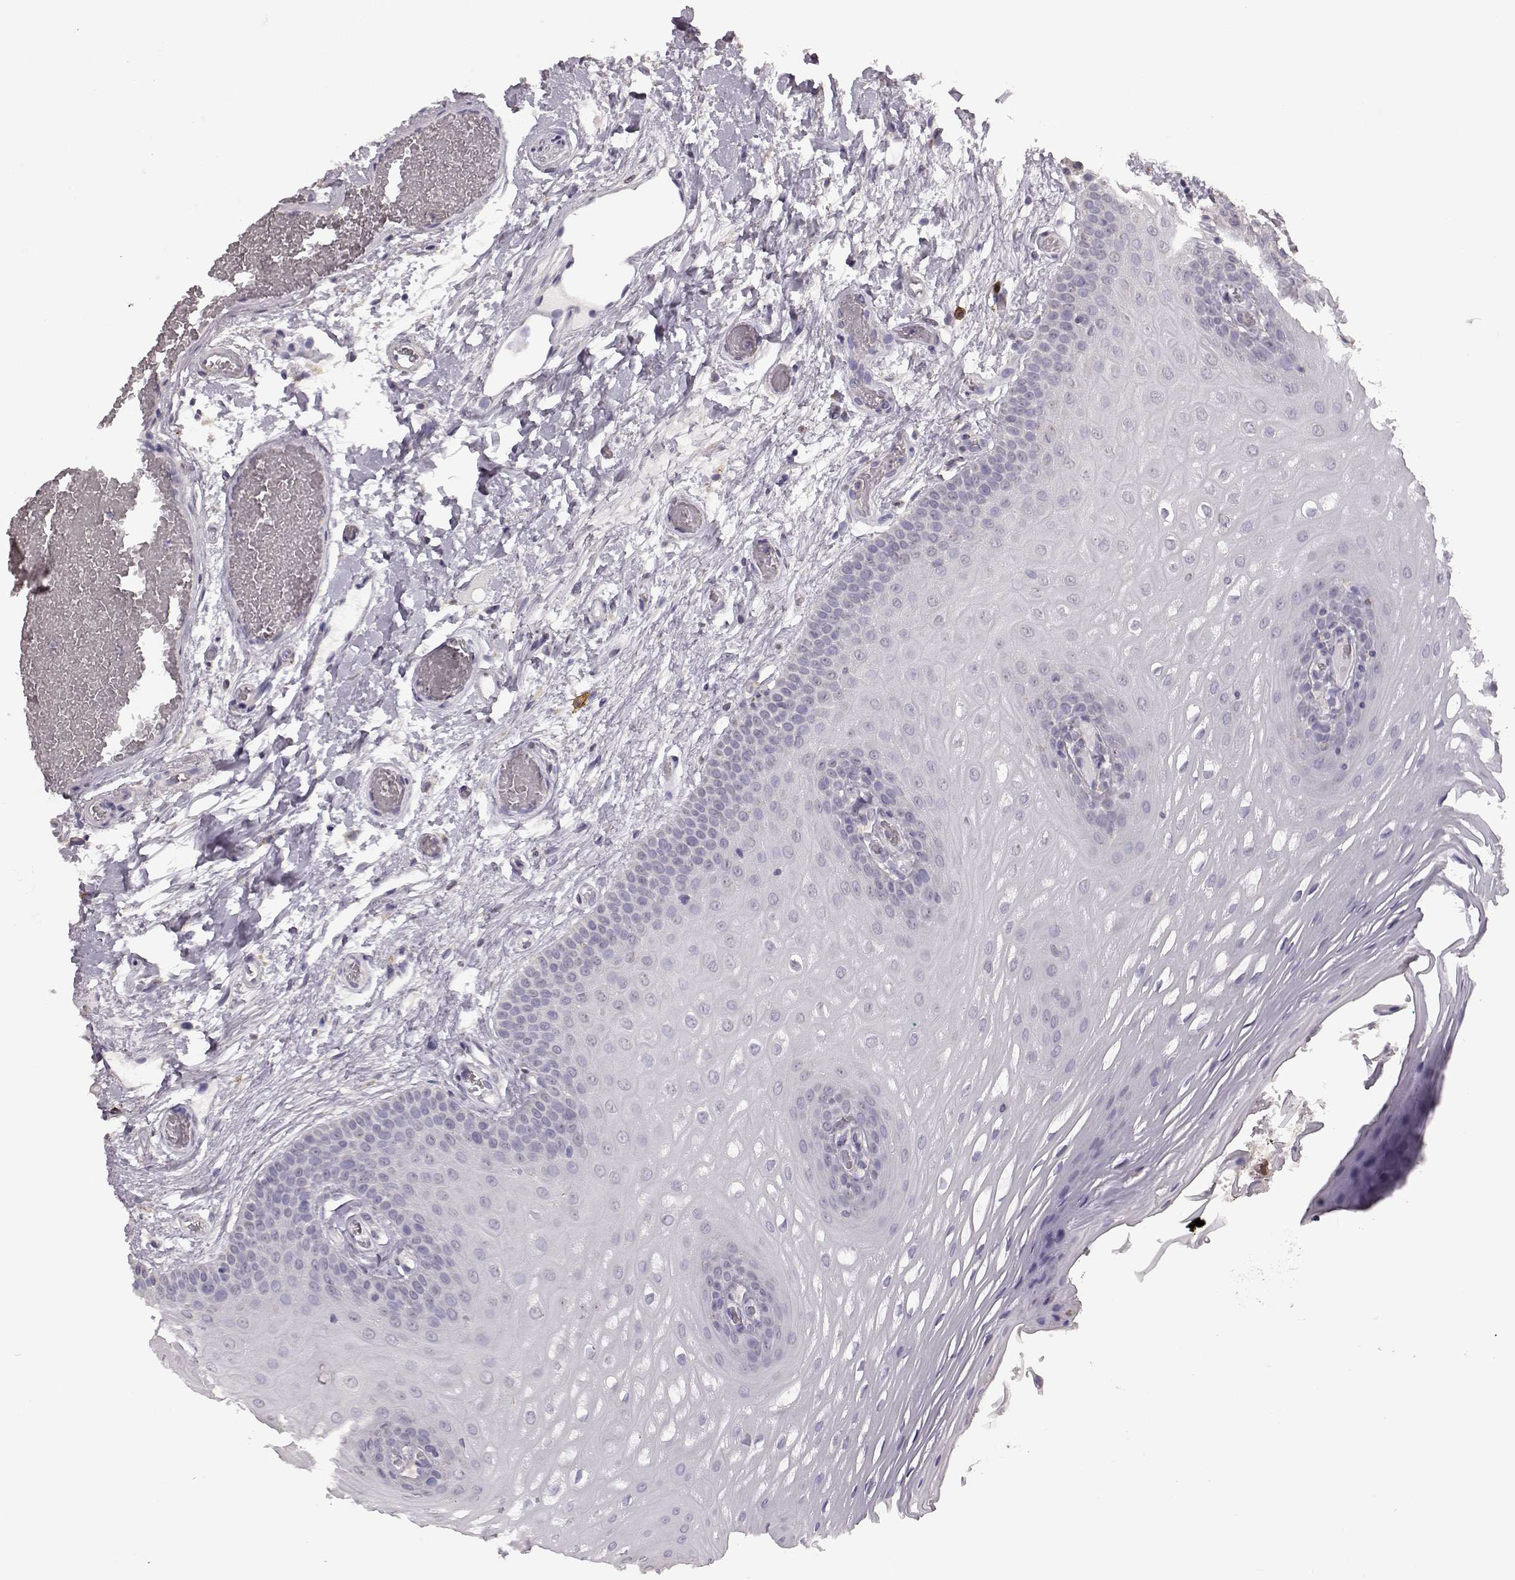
{"staining": {"intensity": "negative", "quantity": "none", "location": "none"}, "tissue": "oral mucosa", "cell_type": "Squamous epithelial cells", "image_type": "normal", "snomed": [{"axis": "morphology", "description": "Normal tissue, NOS"}, {"axis": "morphology", "description": "Squamous cell carcinoma, NOS"}, {"axis": "topography", "description": "Oral tissue"}, {"axis": "topography", "description": "Head-Neck"}], "caption": "Squamous epithelial cells are negative for brown protein staining in benign oral mucosa. Nuclei are stained in blue.", "gene": "GABRG3", "patient": {"sex": "male", "age": 78}}